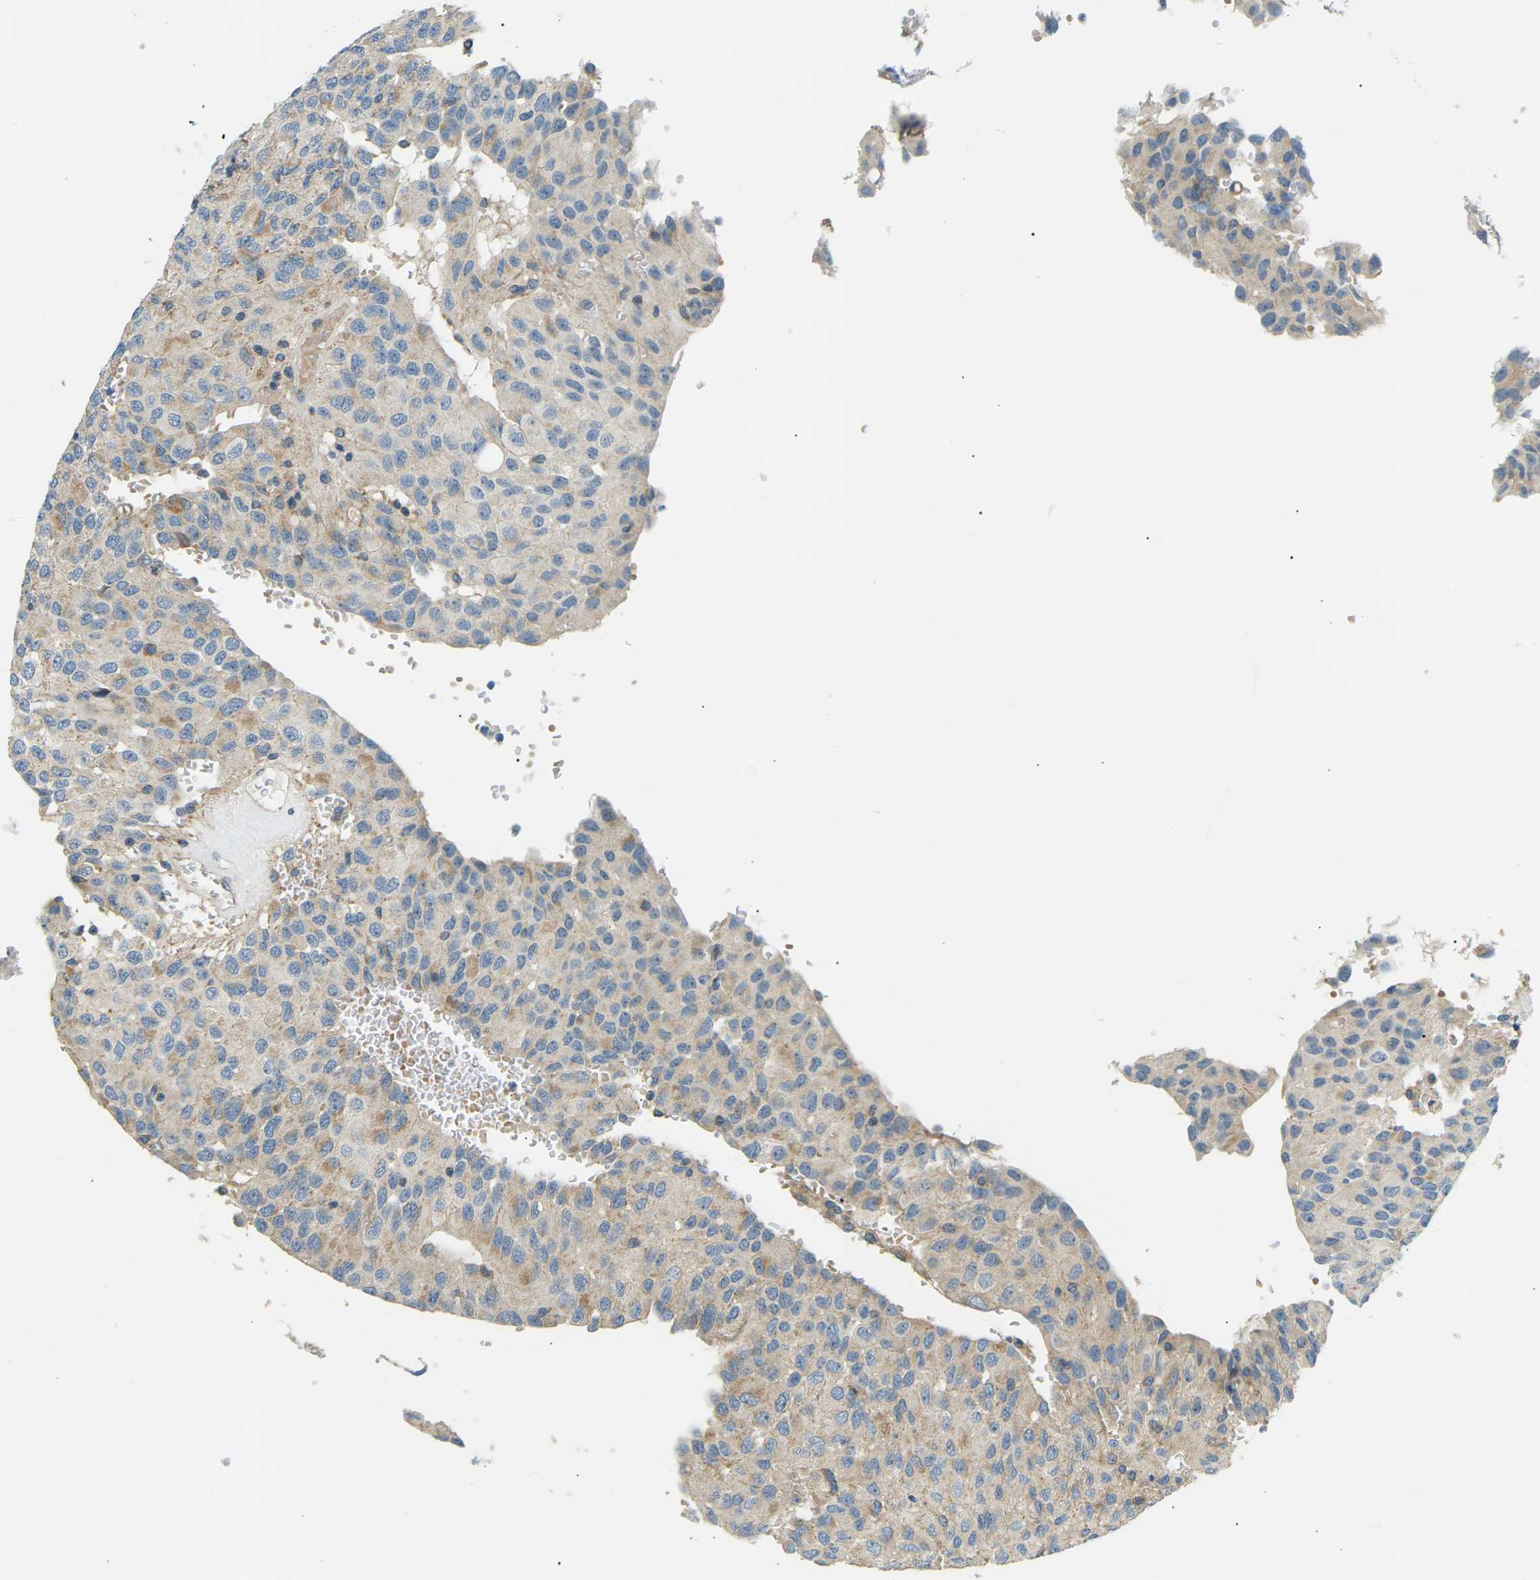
{"staining": {"intensity": "weak", "quantity": "<25%", "location": "cytoplasmic/membranous"}, "tissue": "glioma", "cell_type": "Tumor cells", "image_type": "cancer", "snomed": [{"axis": "morphology", "description": "Glioma, malignant, High grade"}, {"axis": "topography", "description": "Brain"}], "caption": "Tumor cells show no significant expression in glioma.", "gene": "TBC1D8", "patient": {"sex": "male", "age": 32}}